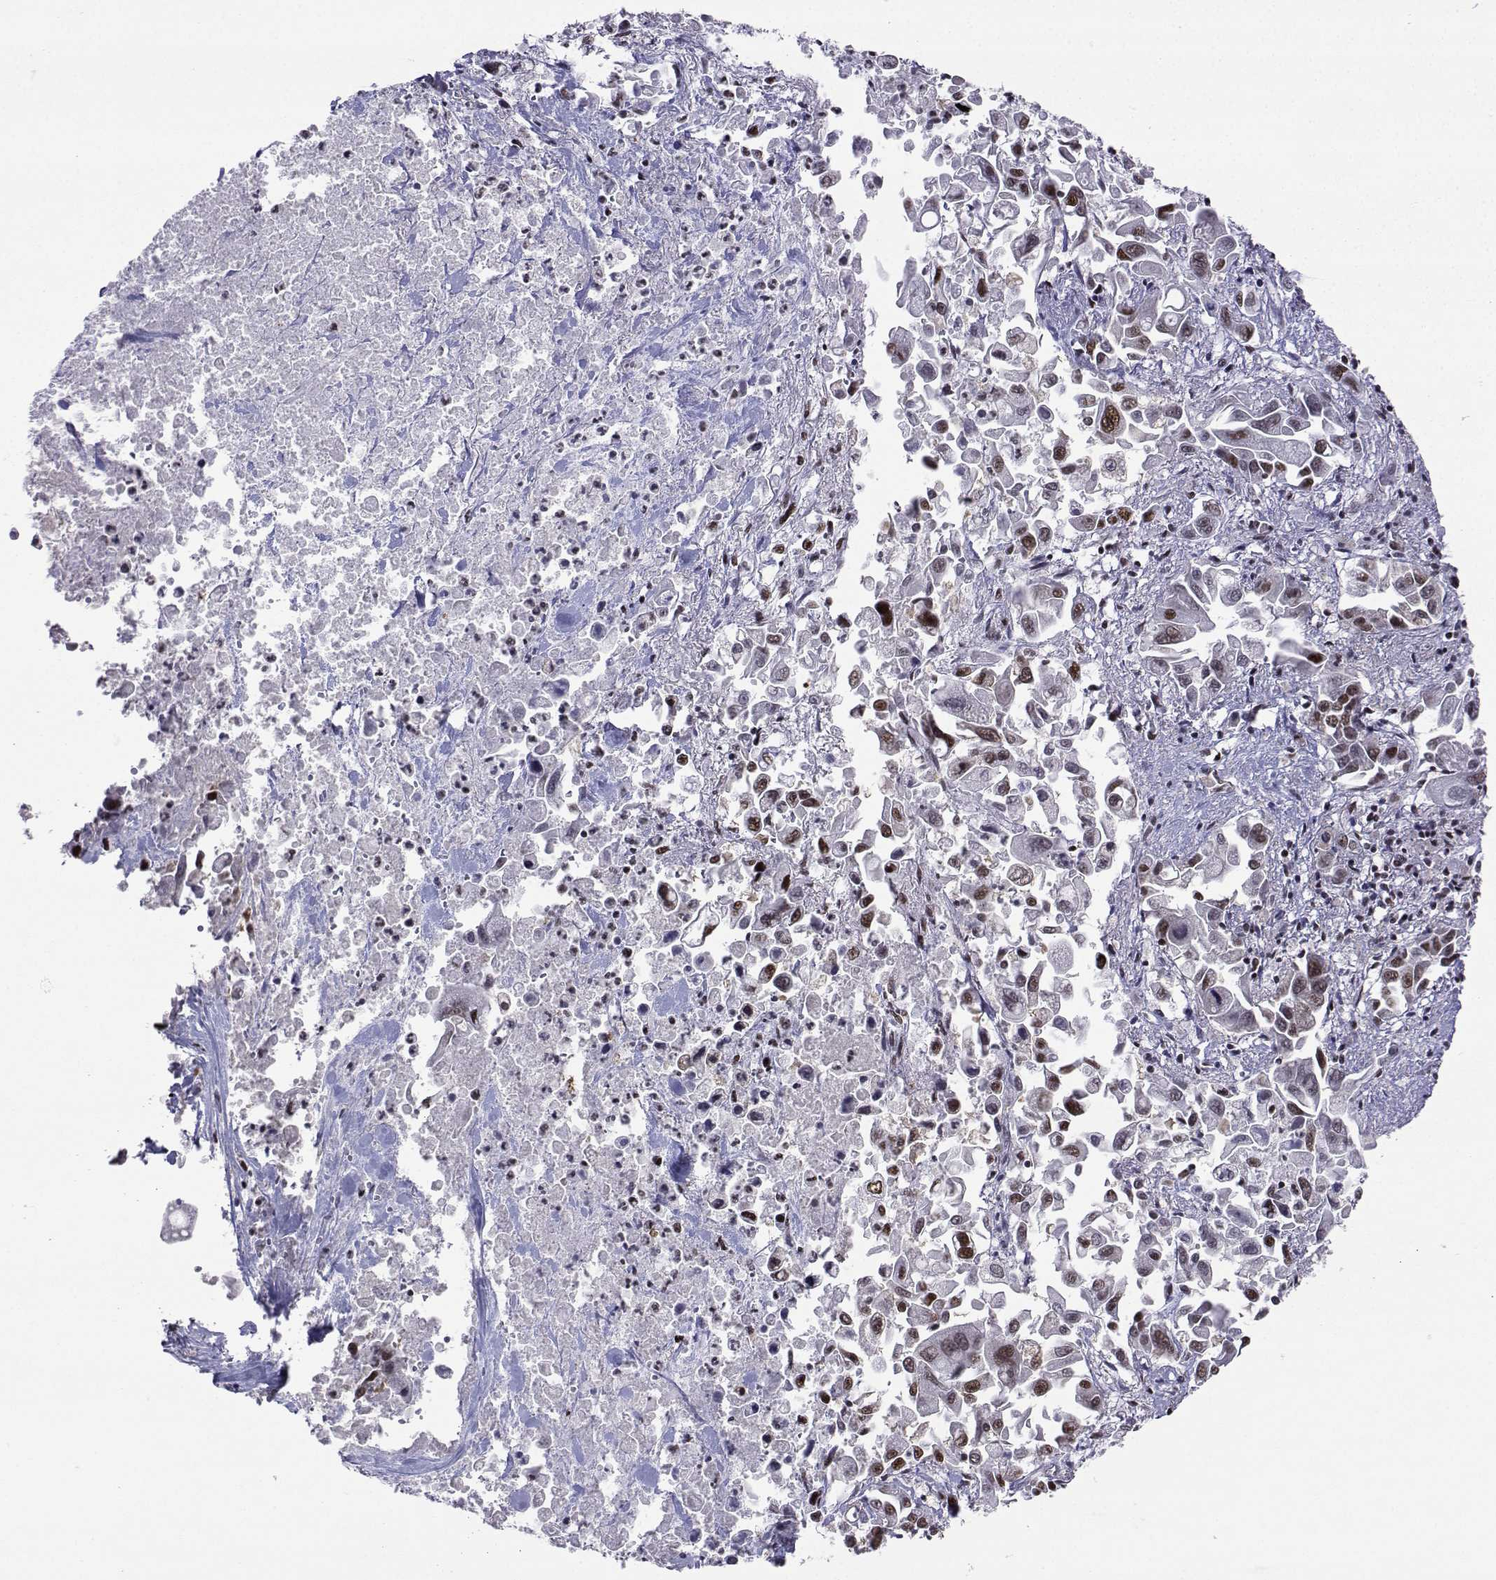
{"staining": {"intensity": "moderate", "quantity": "<25%", "location": "nuclear"}, "tissue": "pancreatic cancer", "cell_type": "Tumor cells", "image_type": "cancer", "snomed": [{"axis": "morphology", "description": "Adenocarcinoma, NOS"}, {"axis": "topography", "description": "Pancreas"}], "caption": "Approximately <25% of tumor cells in pancreatic cancer (adenocarcinoma) reveal moderate nuclear protein expression as visualized by brown immunohistochemical staining.", "gene": "SNRPB2", "patient": {"sex": "female", "age": 83}}